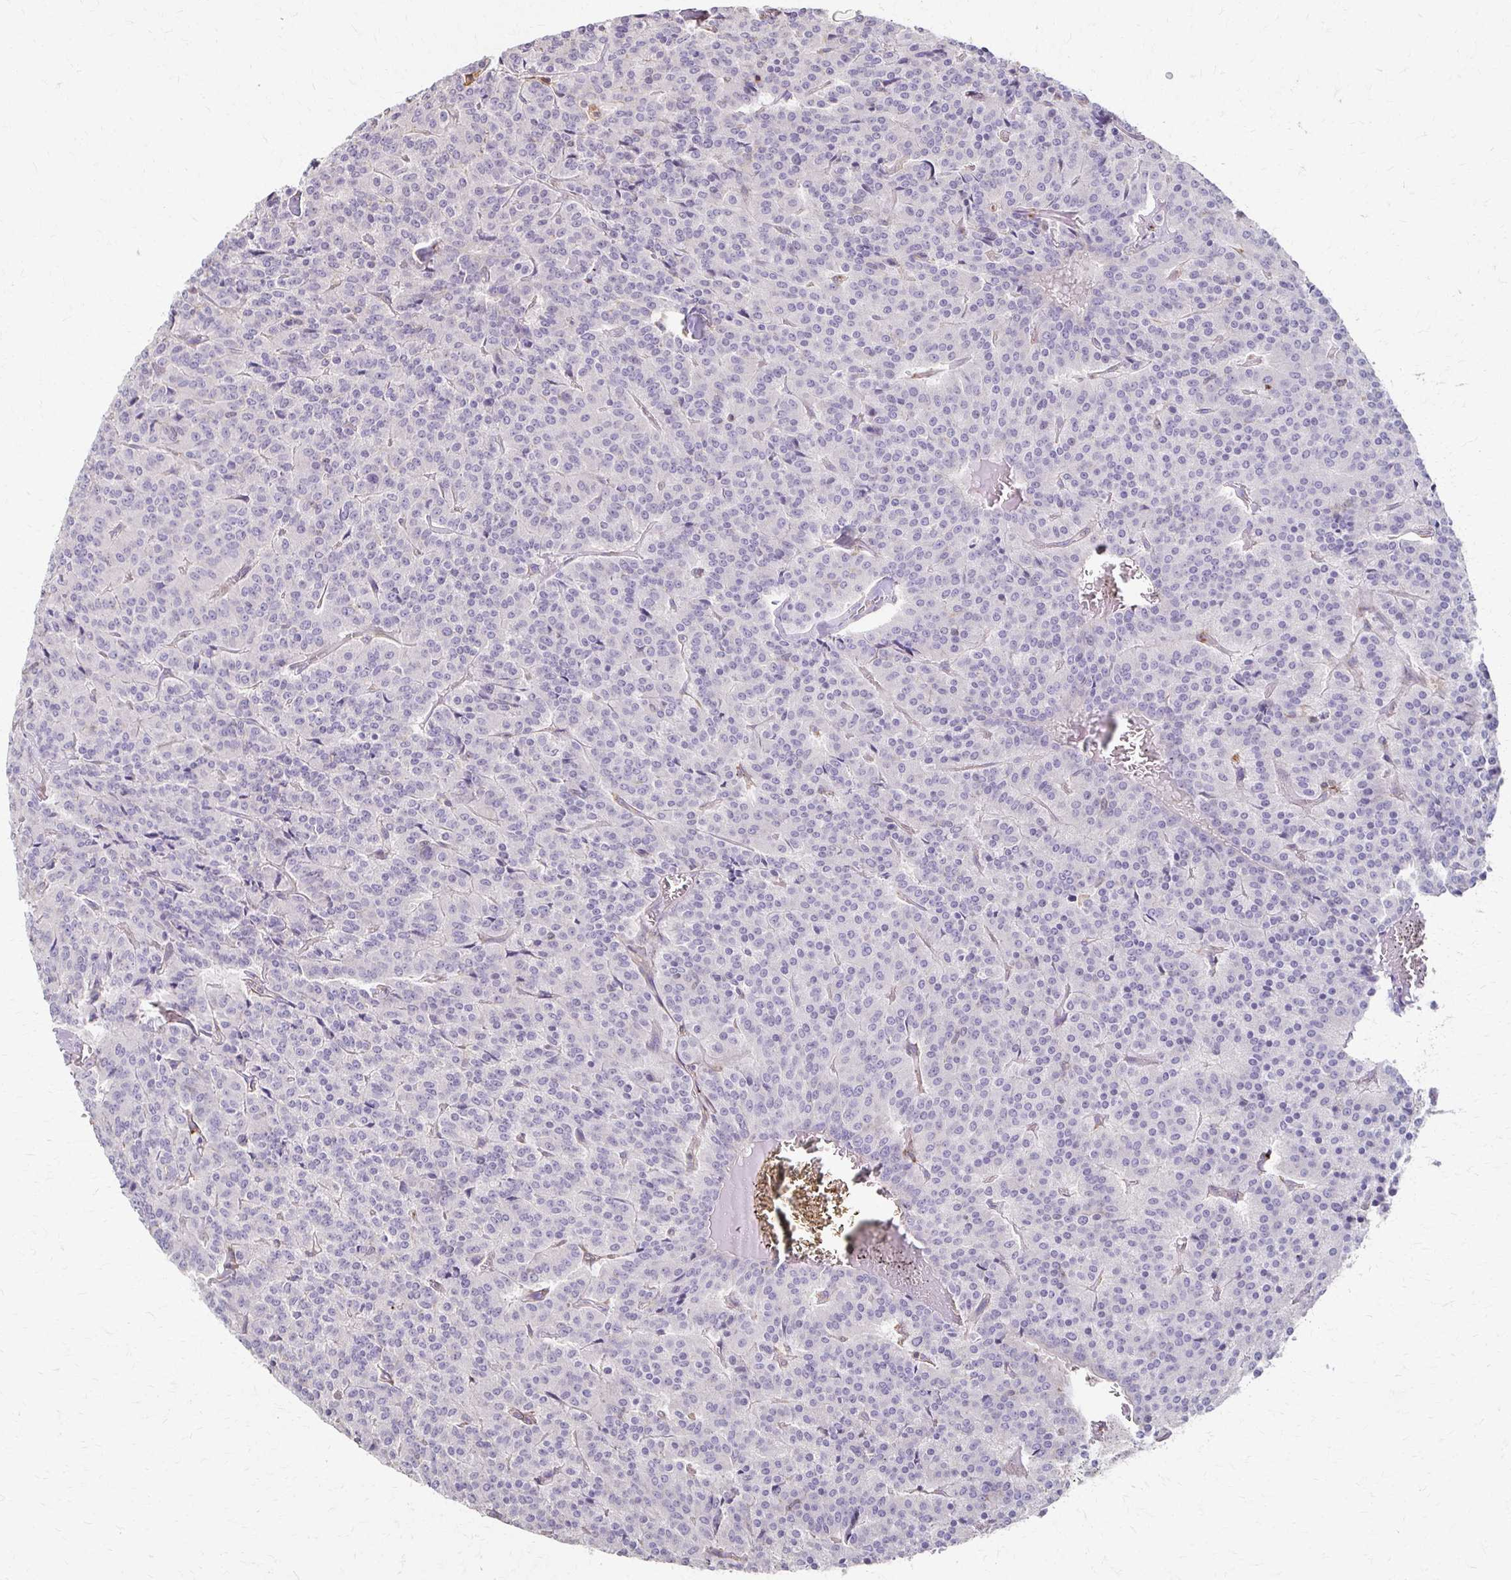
{"staining": {"intensity": "negative", "quantity": "none", "location": "none"}, "tissue": "carcinoid", "cell_type": "Tumor cells", "image_type": "cancer", "snomed": [{"axis": "morphology", "description": "Carcinoid, malignant, NOS"}, {"axis": "topography", "description": "Lung"}], "caption": "Immunohistochemistry photomicrograph of malignant carcinoid stained for a protein (brown), which reveals no positivity in tumor cells.", "gene": "C1QTNF7", "patient": {"sex": "male", "age": 70}}